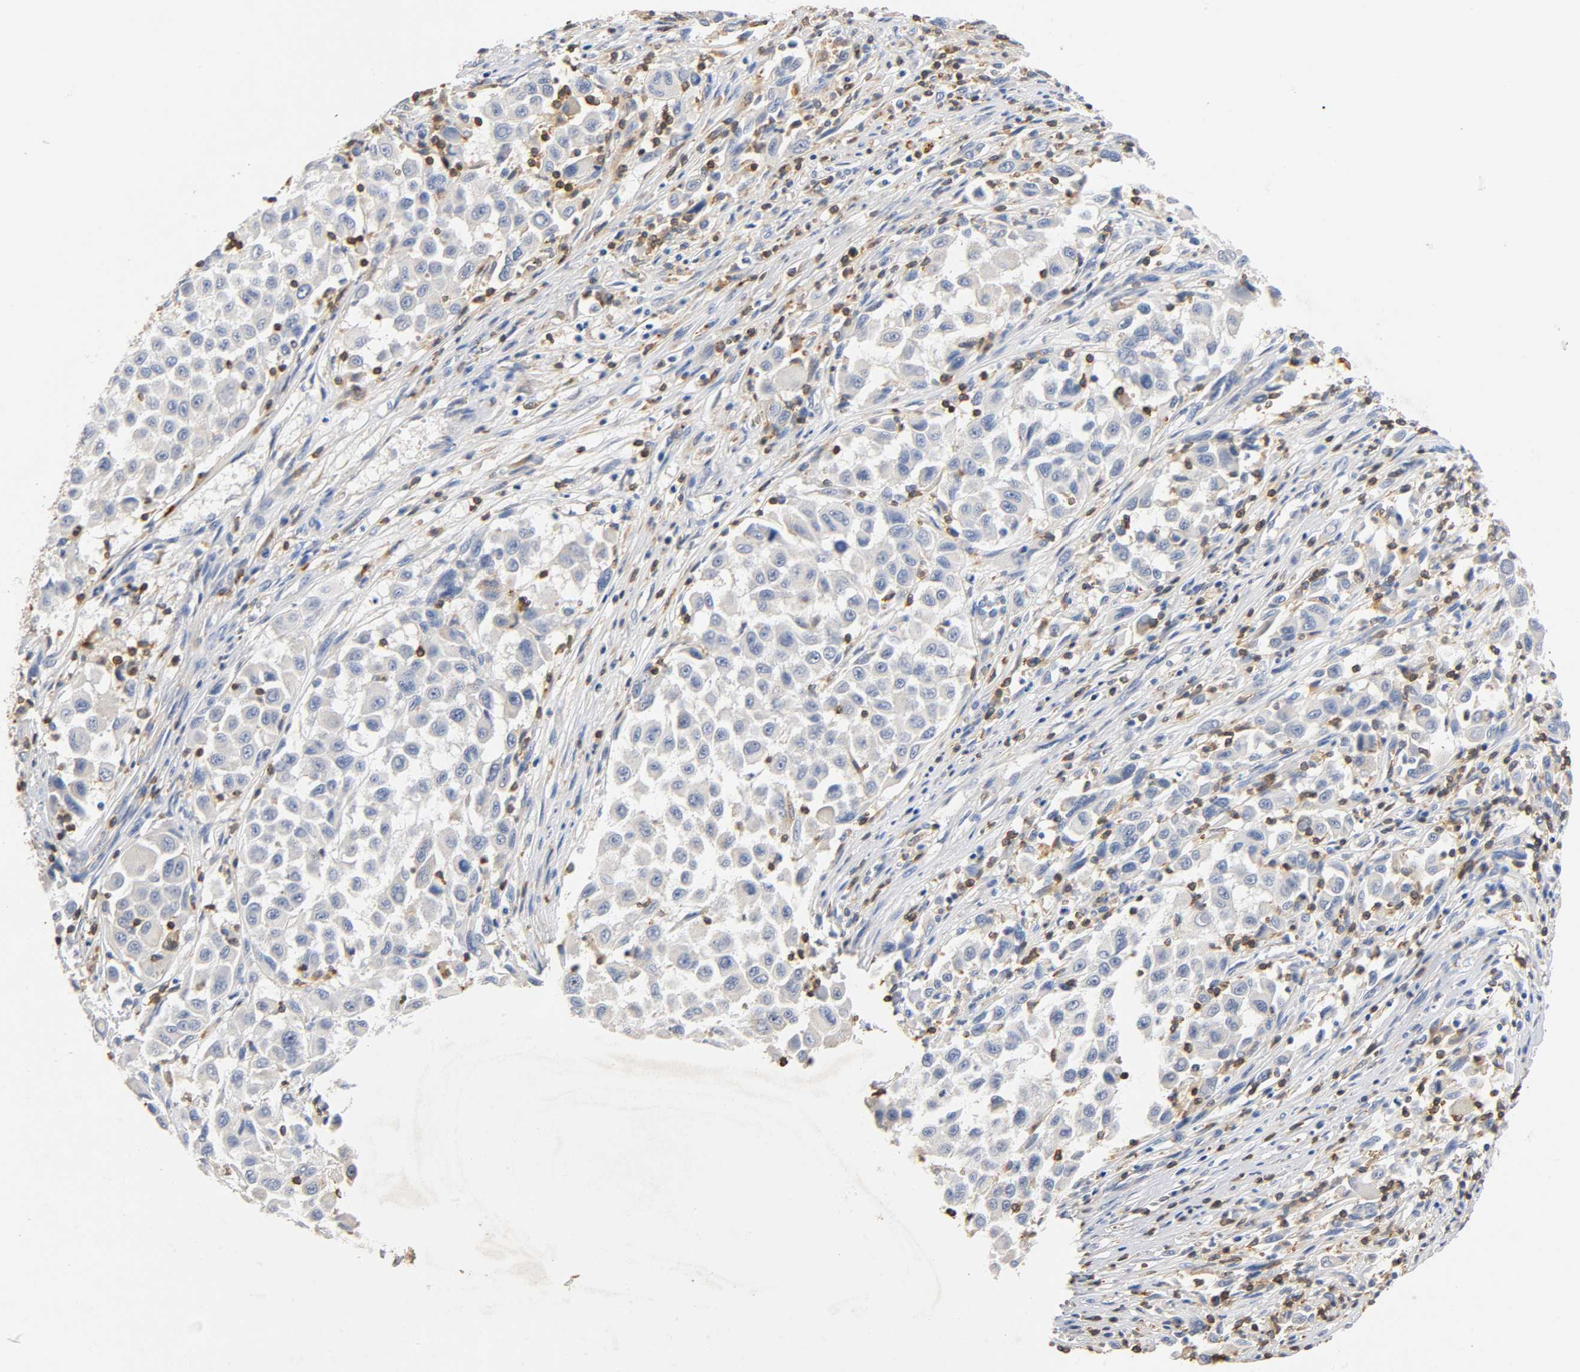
{"staining": {"intensity": "negative", "quantity": "none", "location": "none"}, "tissue": "melanoma", "cell_type": "Tumor cells", "image_type": "cancer", "snomed": [{"axis": "morphology", "description": "Malignant melanoma, Metastatic site"}, {"axis": "topography", "description": "Lymph node"}], "caption": "Tumor cells are negative for protein expression in human melanoma.", "gene": "UCKL1", "patient": {"sex": "male", "age": 61}}